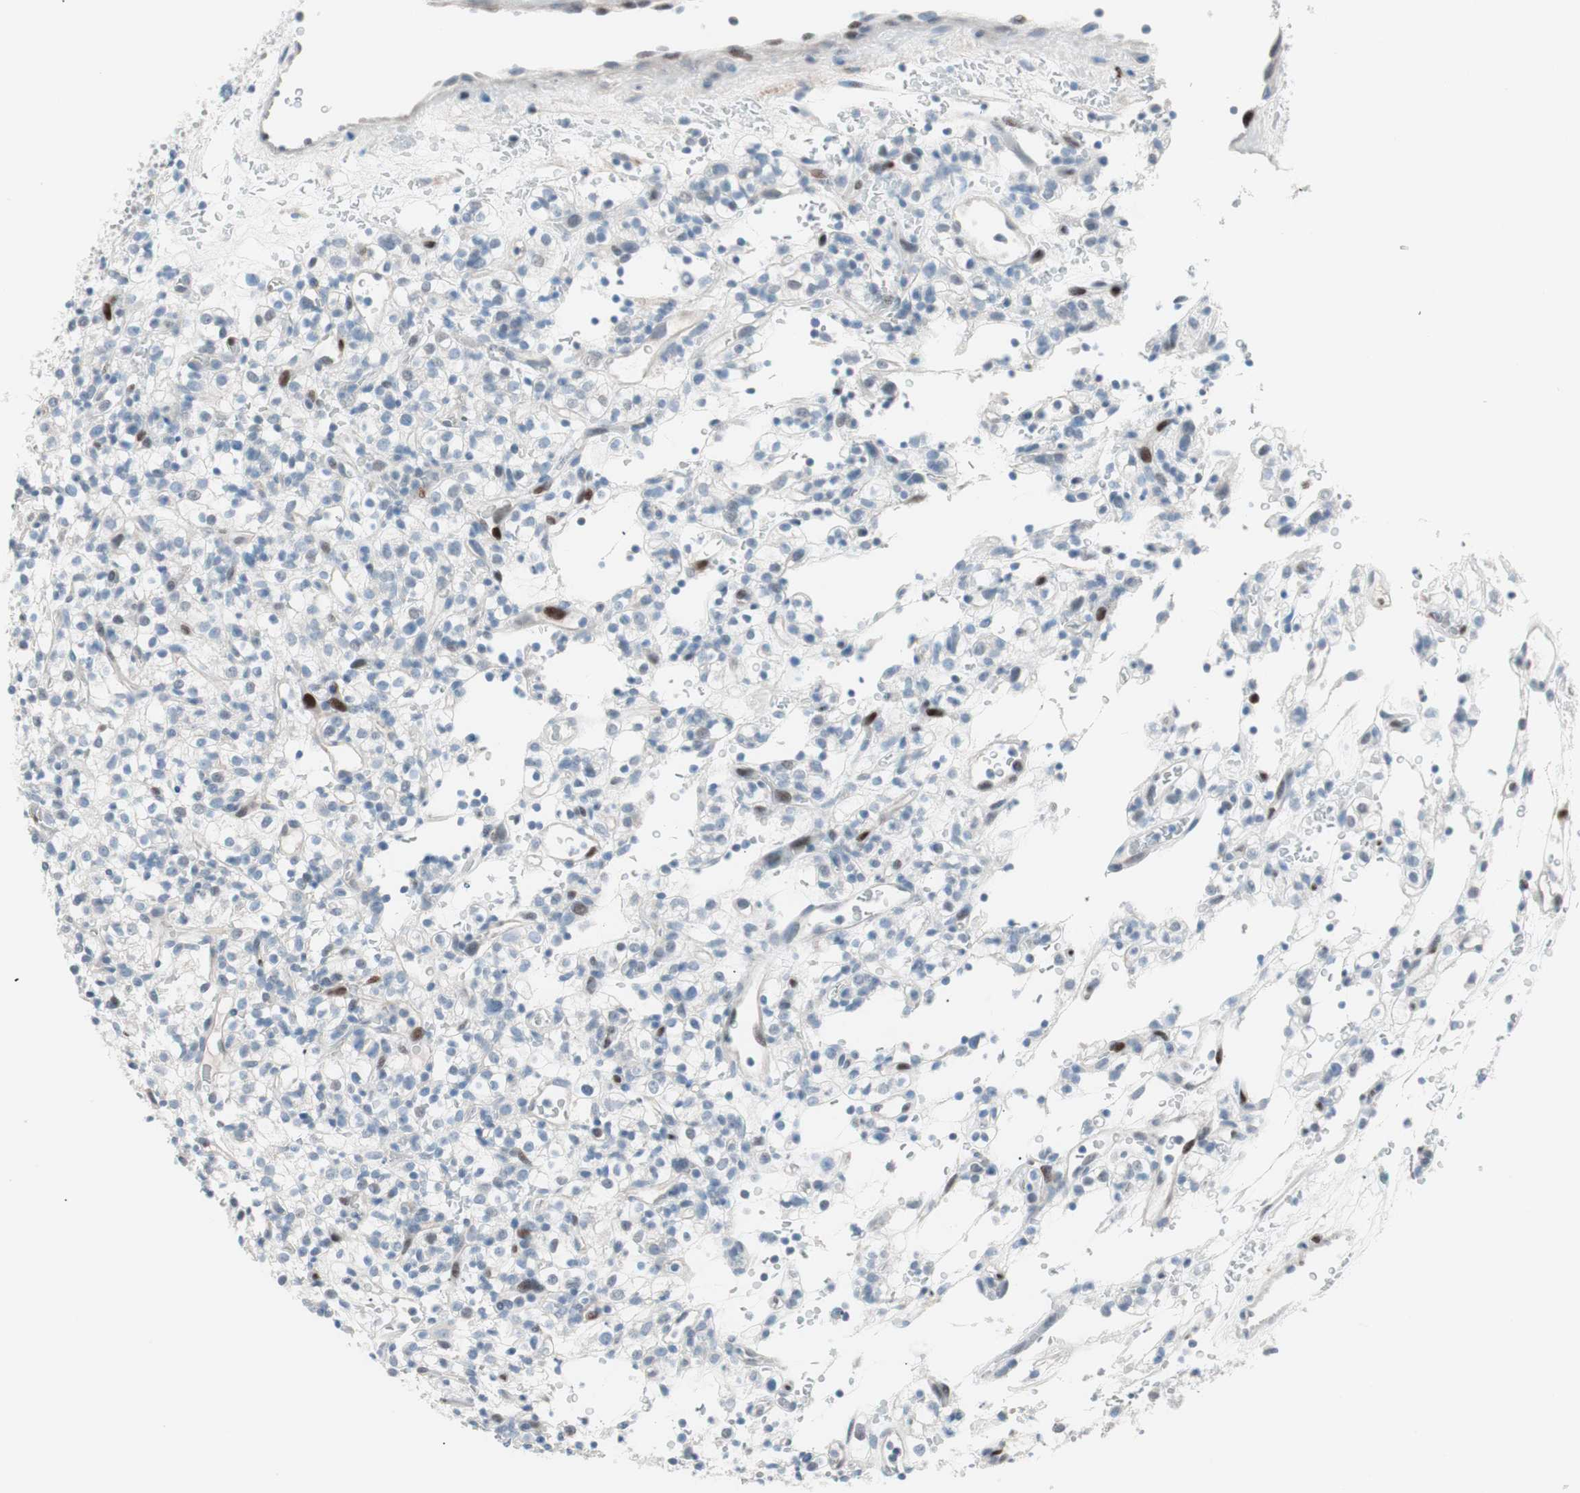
{"staining": {"intensity": "negative", "quantity": "none", "location": "none"}, "tissue": "renal cancer", "cell_type": "Tumor cells", "image_type": "cancer", "snomed": [{"axis": "morphology", "description": "Normal tissue, NOS"}, {"axis": "morphology", "description": "Adenocarcinoma, NOS"}, {"axis": "topography", "description": "Kidney"}], "caption": "An image of human renal adenocarcinoma is negative for staining in tumor cells.", "gene": "FOSL1", "patient": {"sex": "female", "age": 72}}